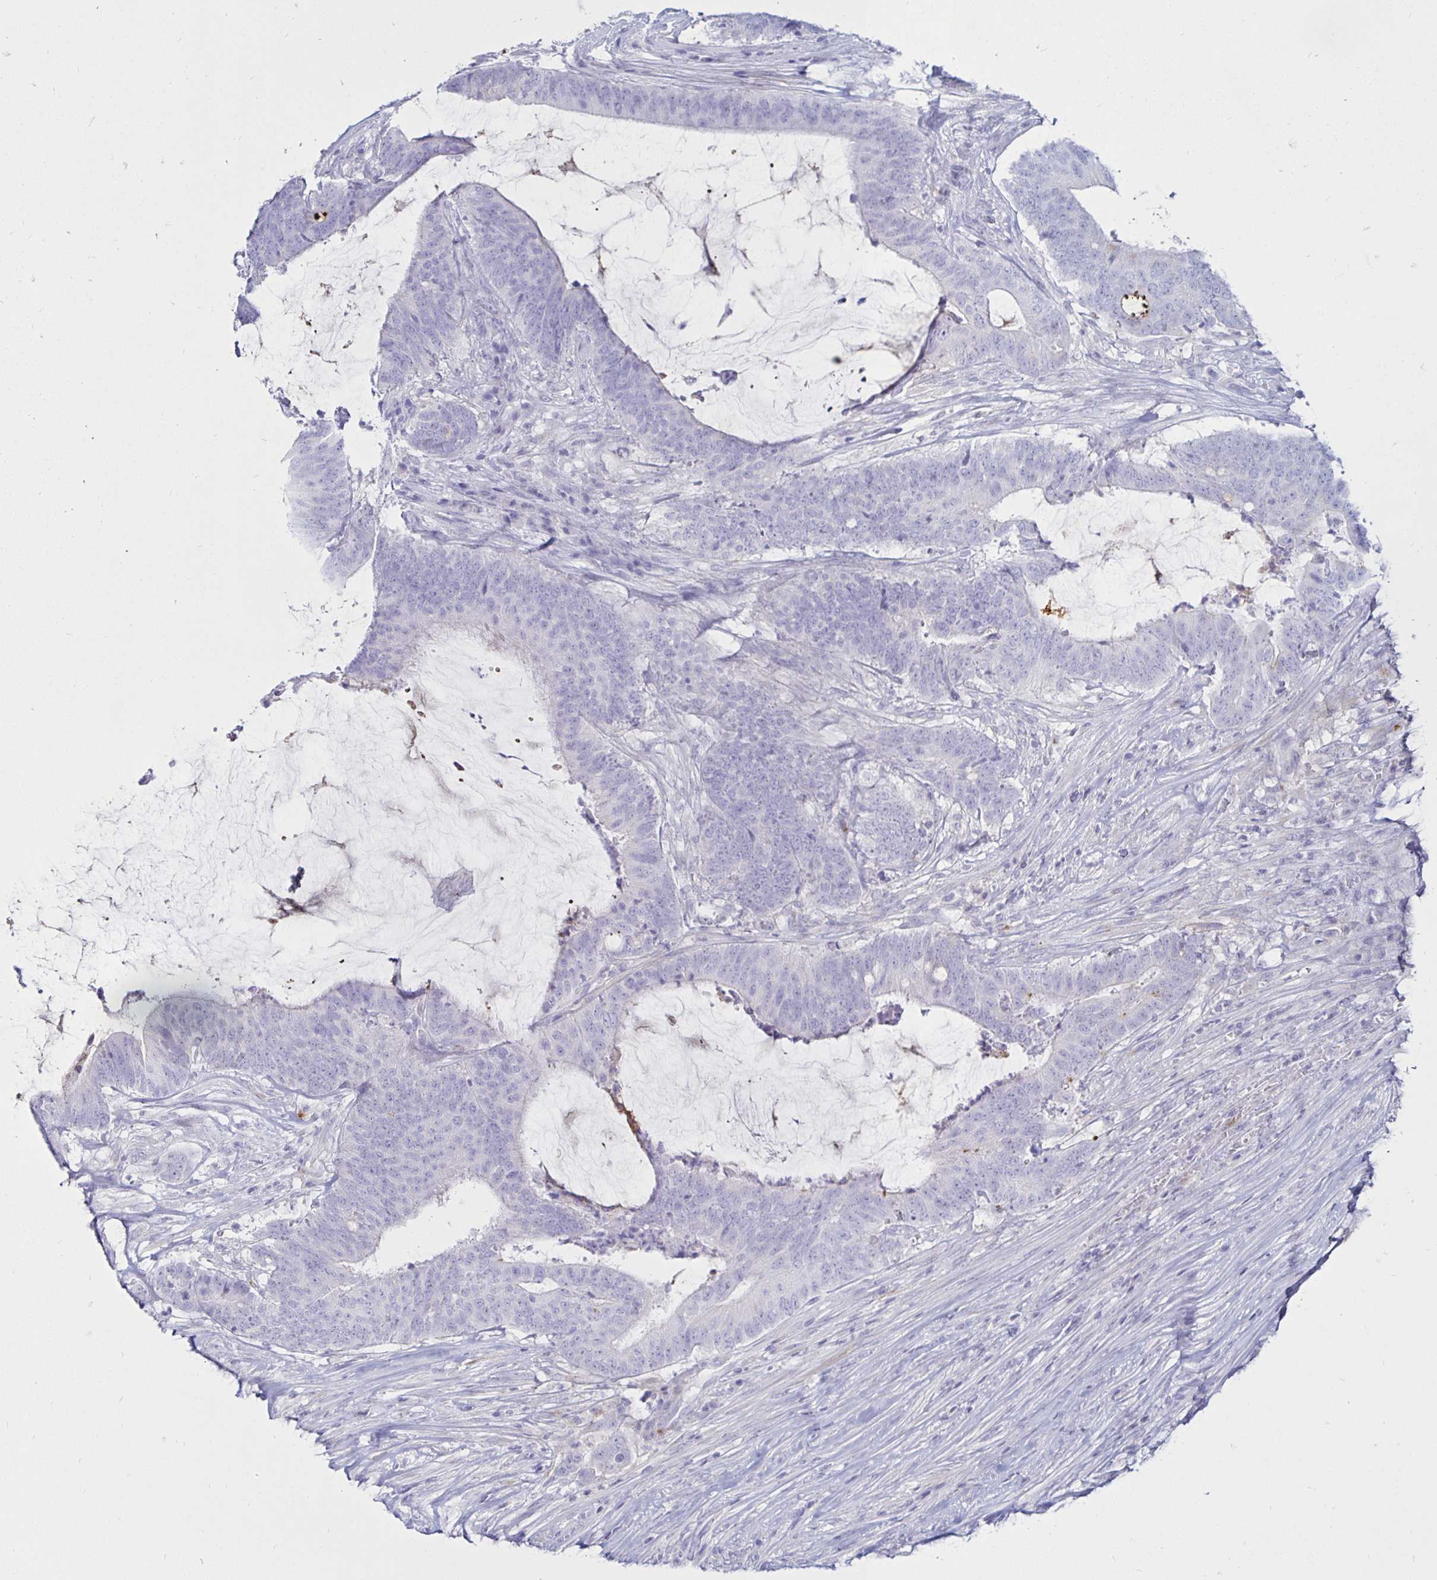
{"staining": {"intensity": "negative", "quantity": "none", "location": "none"}, "tissue": "colorectal cancer", "cell_type": "Tumor cells", "image_type": "cancer", "snomed": [{"axis": "morphology", "description": "Adenocarcinoma, NOS"}, {"axis": "topography", "description": "Colon"}], "caption": "Tumor cells show no significant positivity in adenocarcinoma (colorectal).", "gene": "TIMP1", "patient": {"sex": "female", "age": 43}}